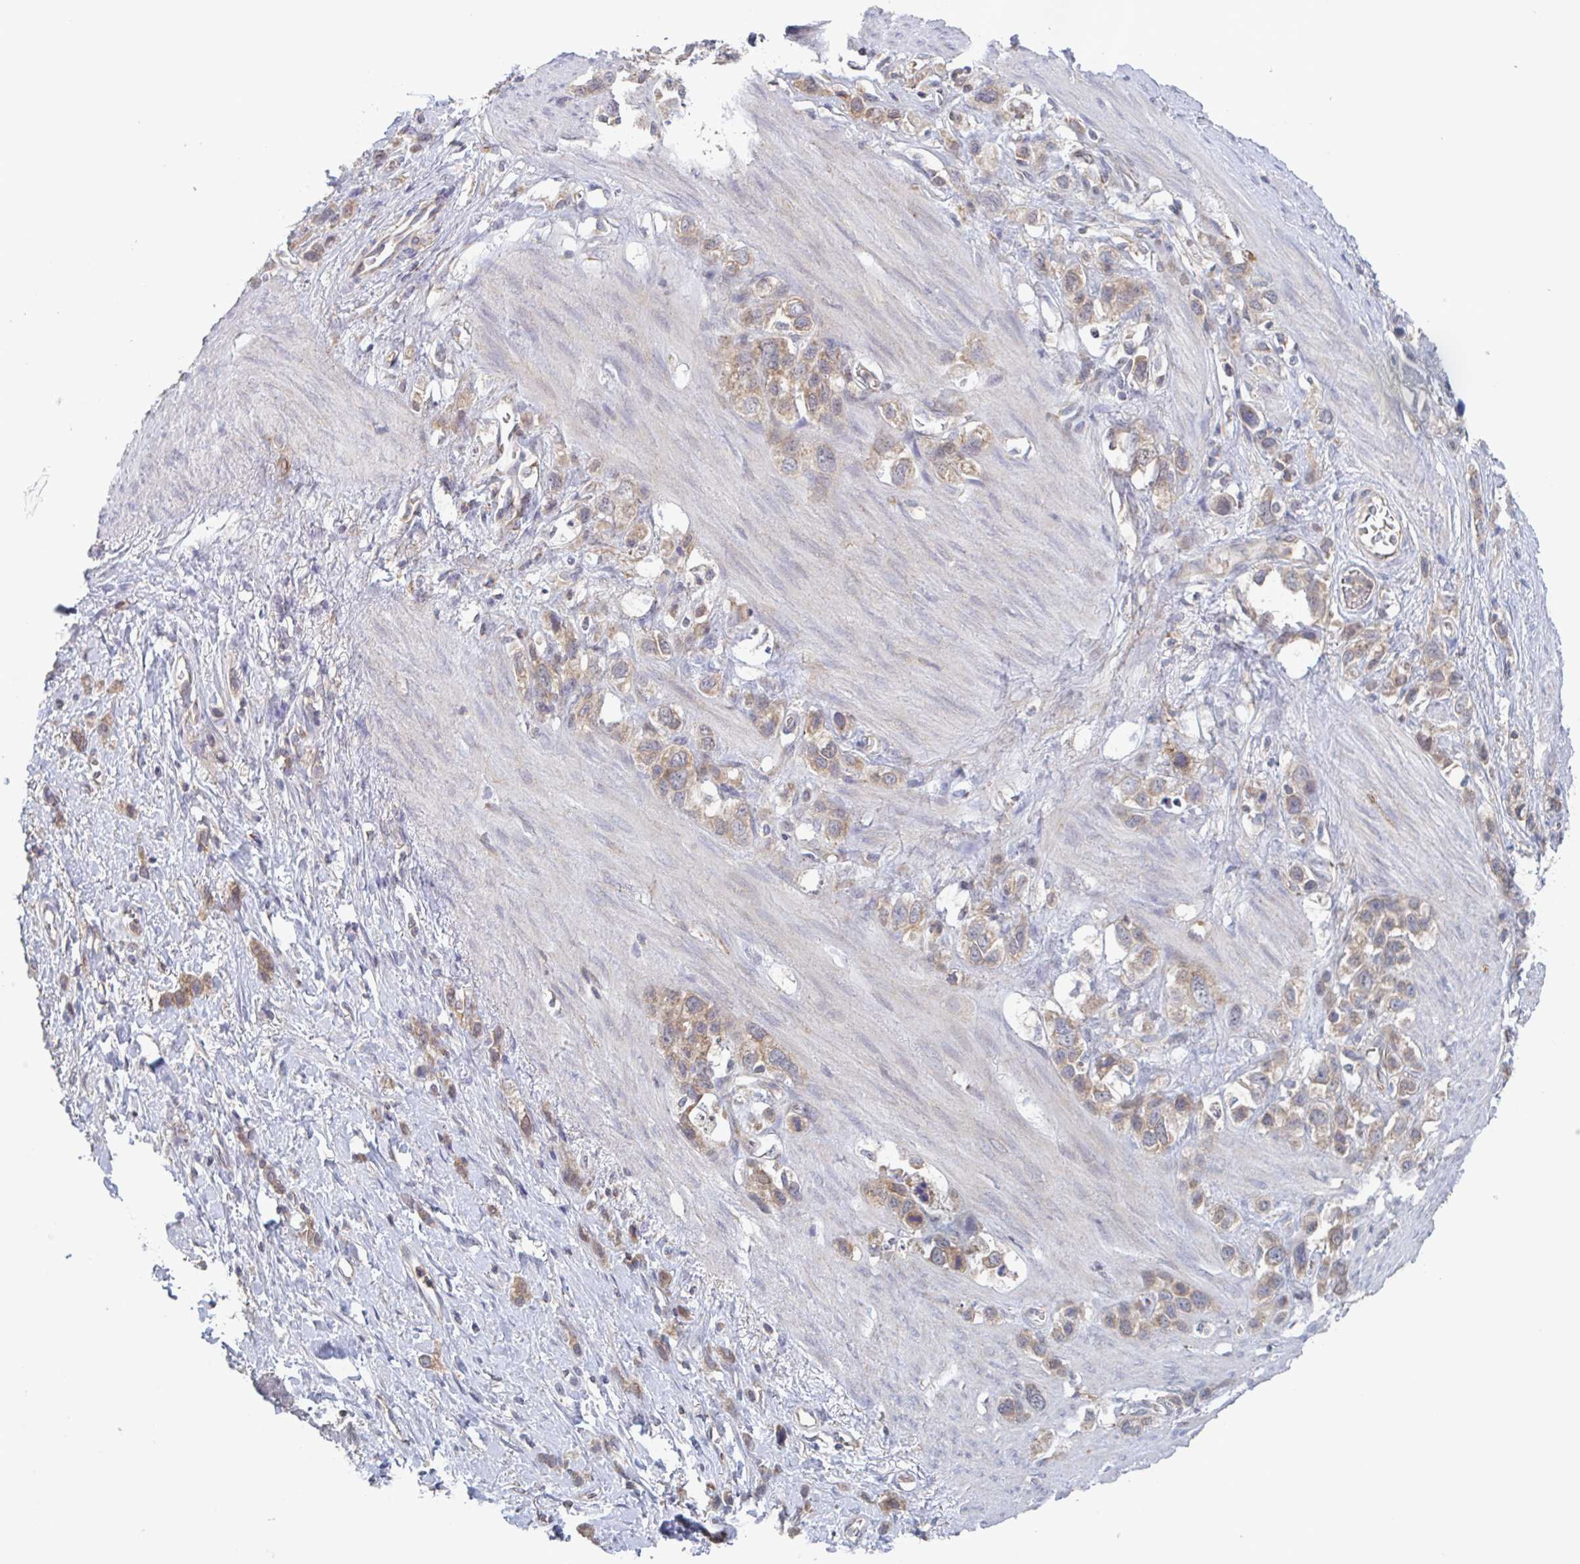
{"staining": {"intensity": "weak", "quantity": ">75%", "location": "cytoplasmic/membranous"}, "tissue": "stomach cancer", "cell_type": "Tumor cells", "image_type": "cancer", "snomed": [{"axis": "morphology", "description": "Adenocarcinoma, NOS"}, {"axis": "topography", "description": "Stomach"}], "caption": "DAB immunohistochemical staining of stomach cancer reveals weak cytoplasmic/membranous protein expression in about >75% of tumor cells.", "gene": "SURF1", "patient": {"sex": "female", "age": 65}}